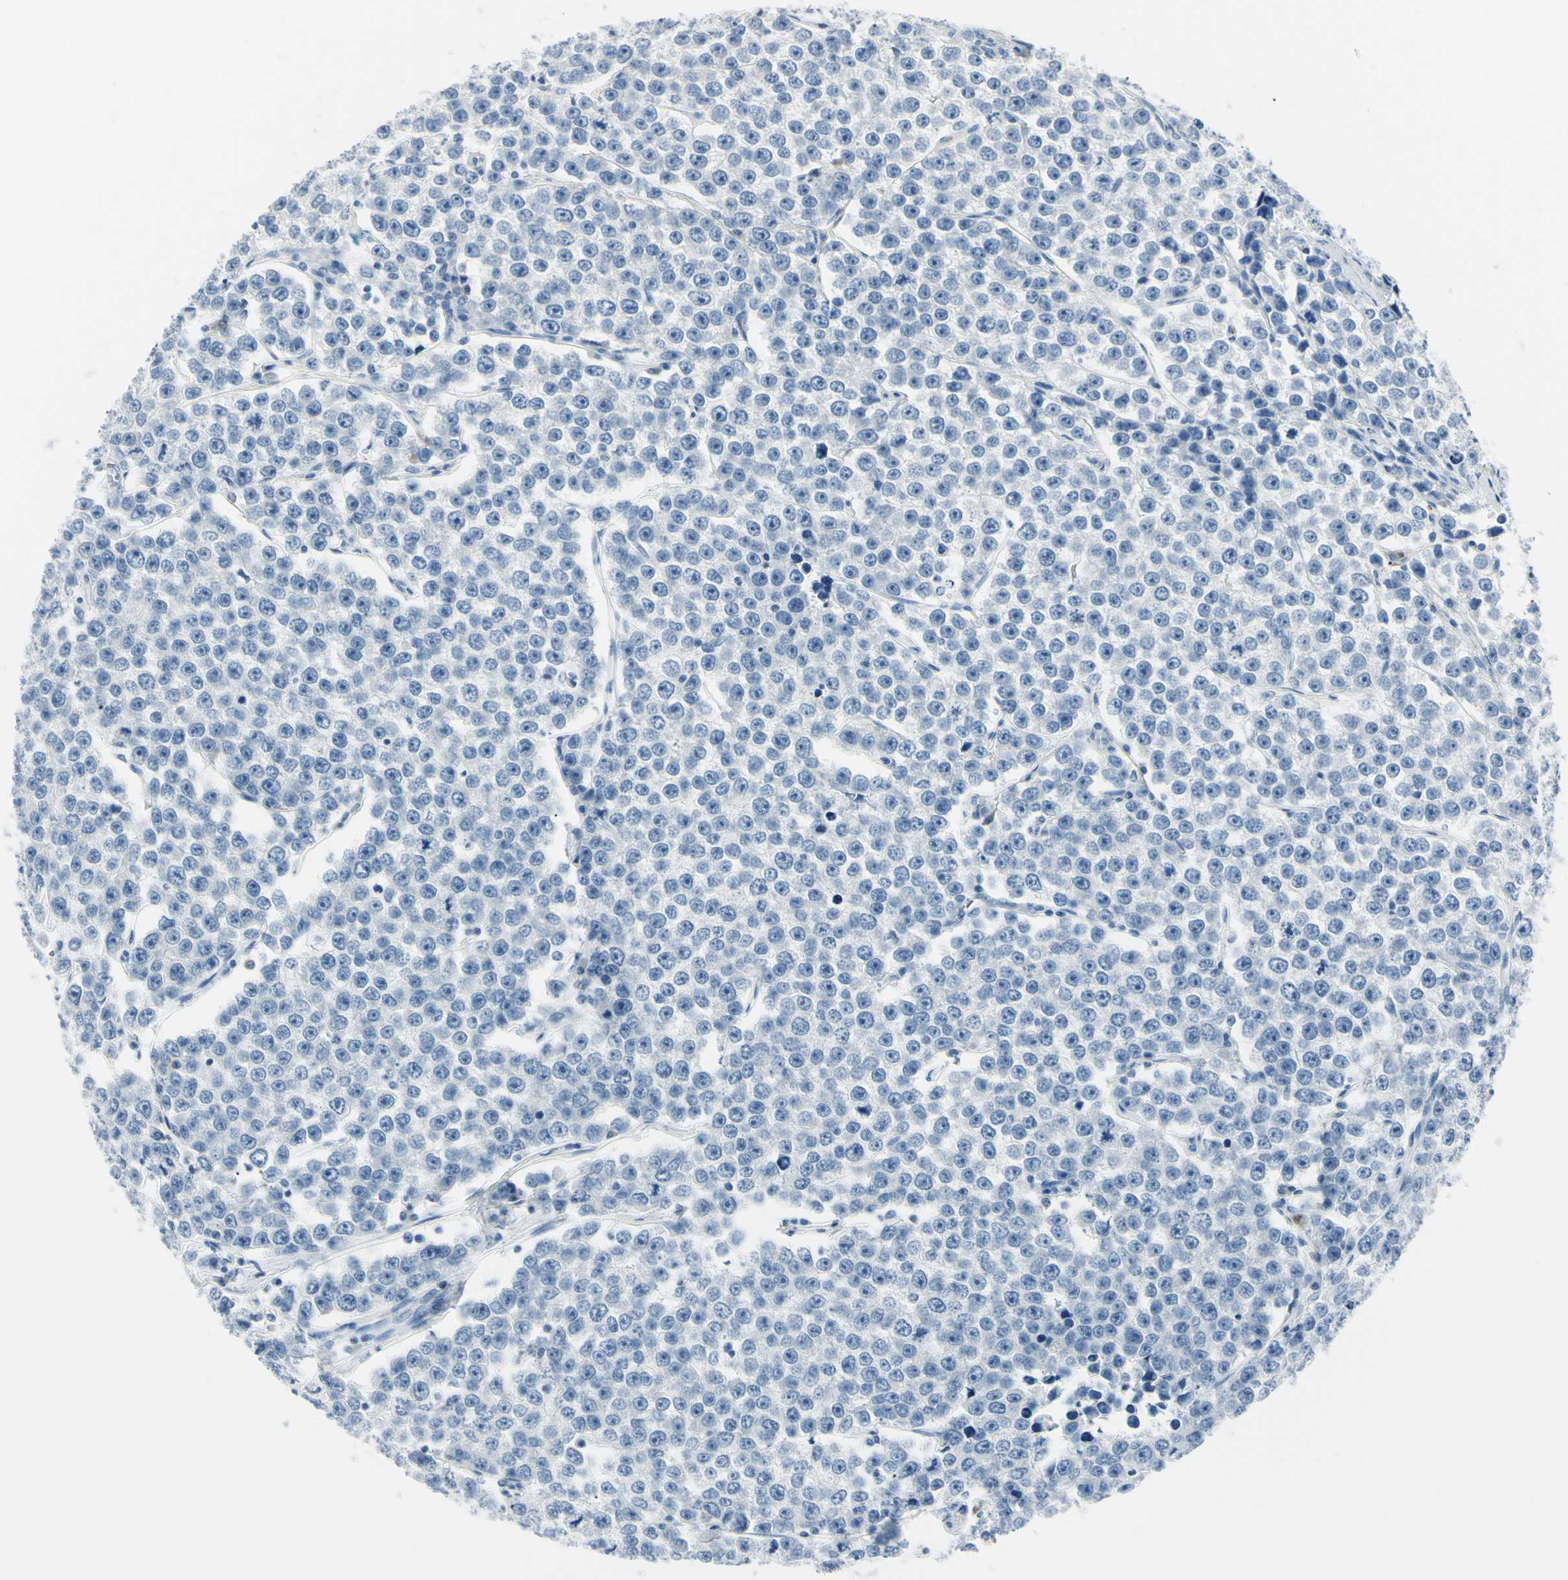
{"staining": {"intensity": "negative", "quantity": "none", "location": "none"}, "tissue": "testis cancer", "cell_type": "Tumor cells", "image_type": "cancer", "snomed": [{"axis": "morphology", "description": "Seminoma, NOS"}, {"axis": "morphology", "description": "Carcinoma, Embryonal, NOS"}, {"axis": "topography", "description": "Testis"}], "caption": "Immunohistochemical staining of seminoma (testis) displays no significant positivity in tumor cells.", "gene": "CA2", "patient": {"sex": "male", "age": 52}}